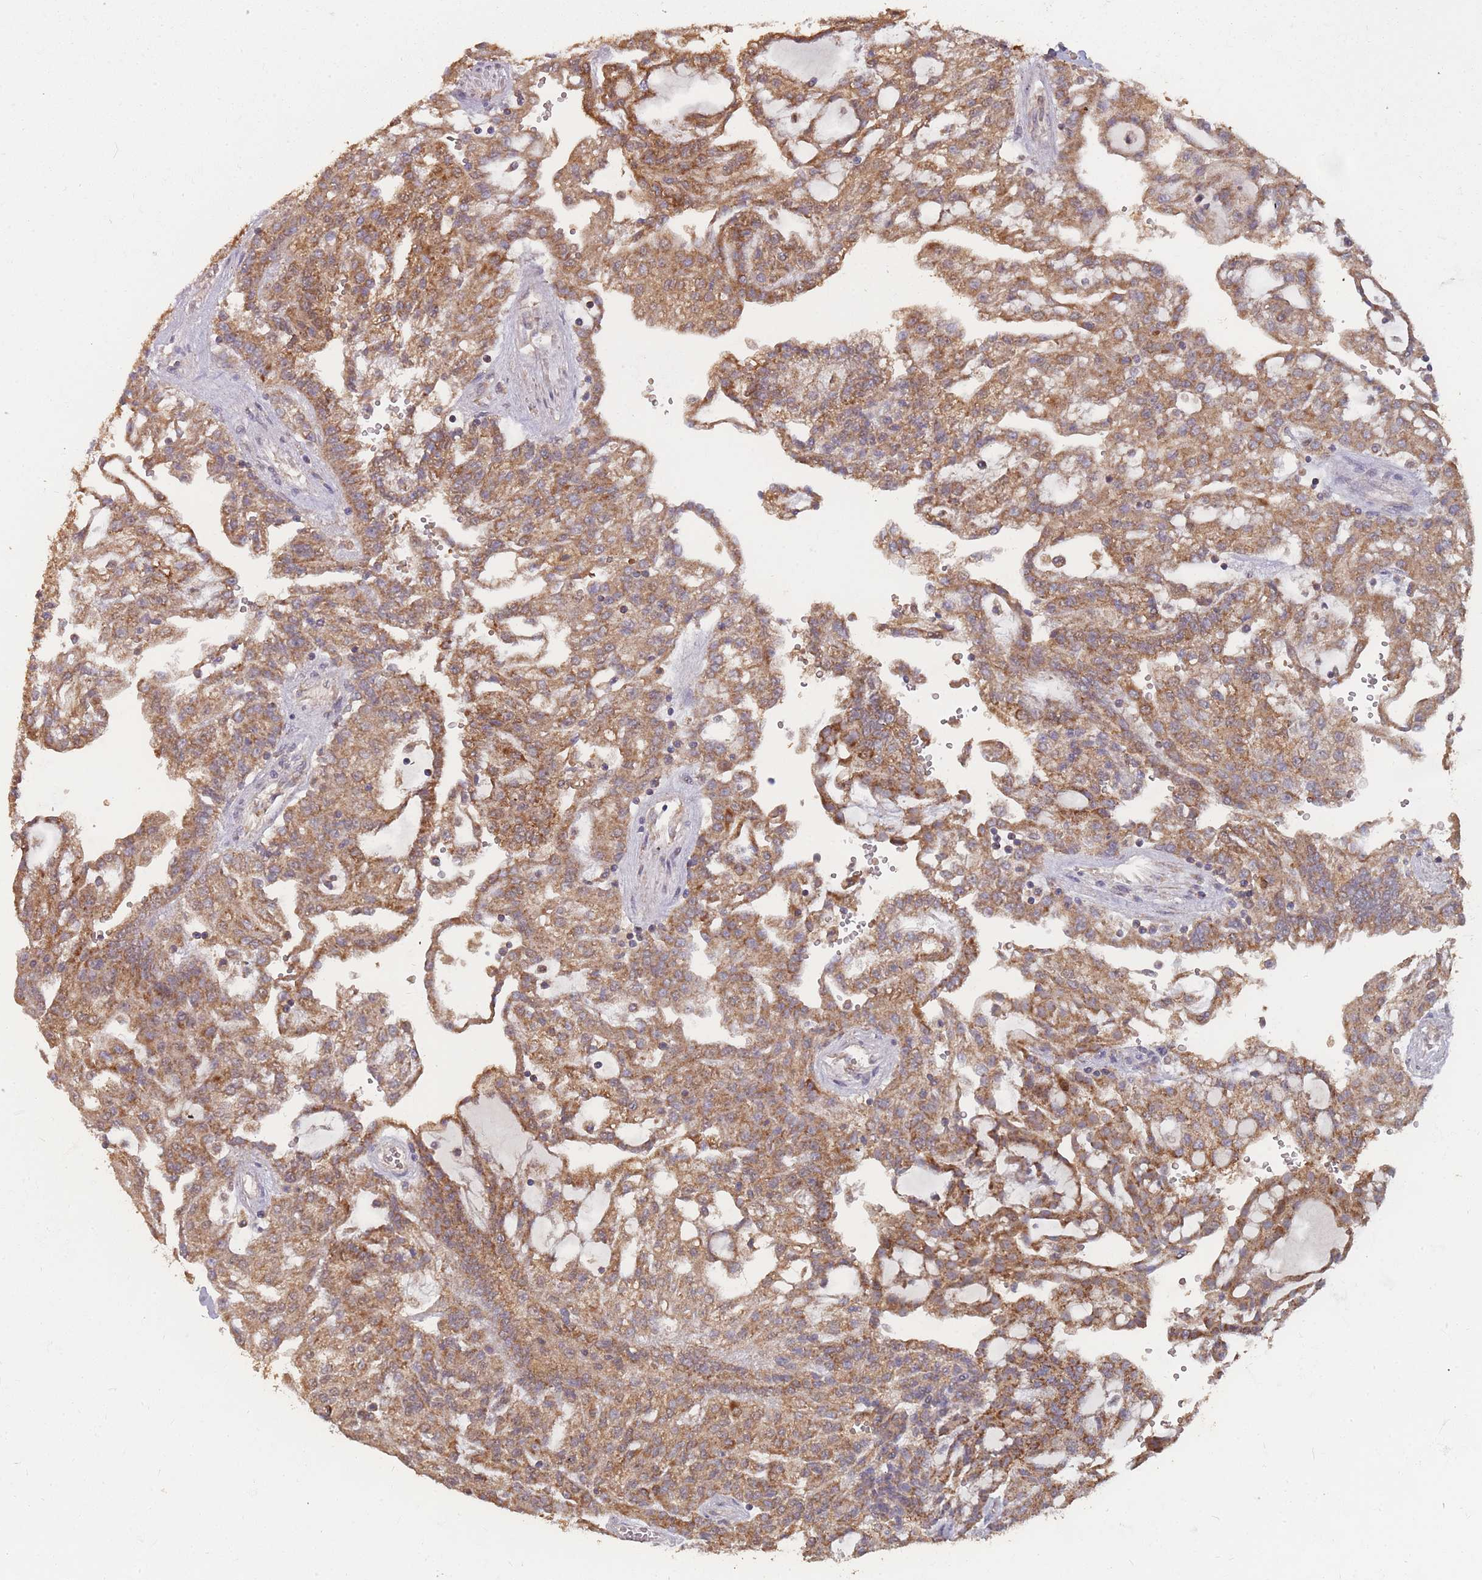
{"staining": {"intensity": "moderate", "quantity": ">75%", "location": "cytoplasmic/membranous"}, "tissue": "renal cancer", "cell_type": "Tumor cells", "image_type": "cancer", "snomed": [{"axis": "morphology", "description": "Adenocarcinoma, NOS"}, {"axis": "topography", "description": "Kidney"}], "caption": "DAB immunohistochemical staining of renal adenocarcinoma exhibits moderate cytoplasmic/membranous protein staining in about >75% of tumor cells.", "gene": "SLC35B4", "patient": {"sex": "male", "age": 63}}